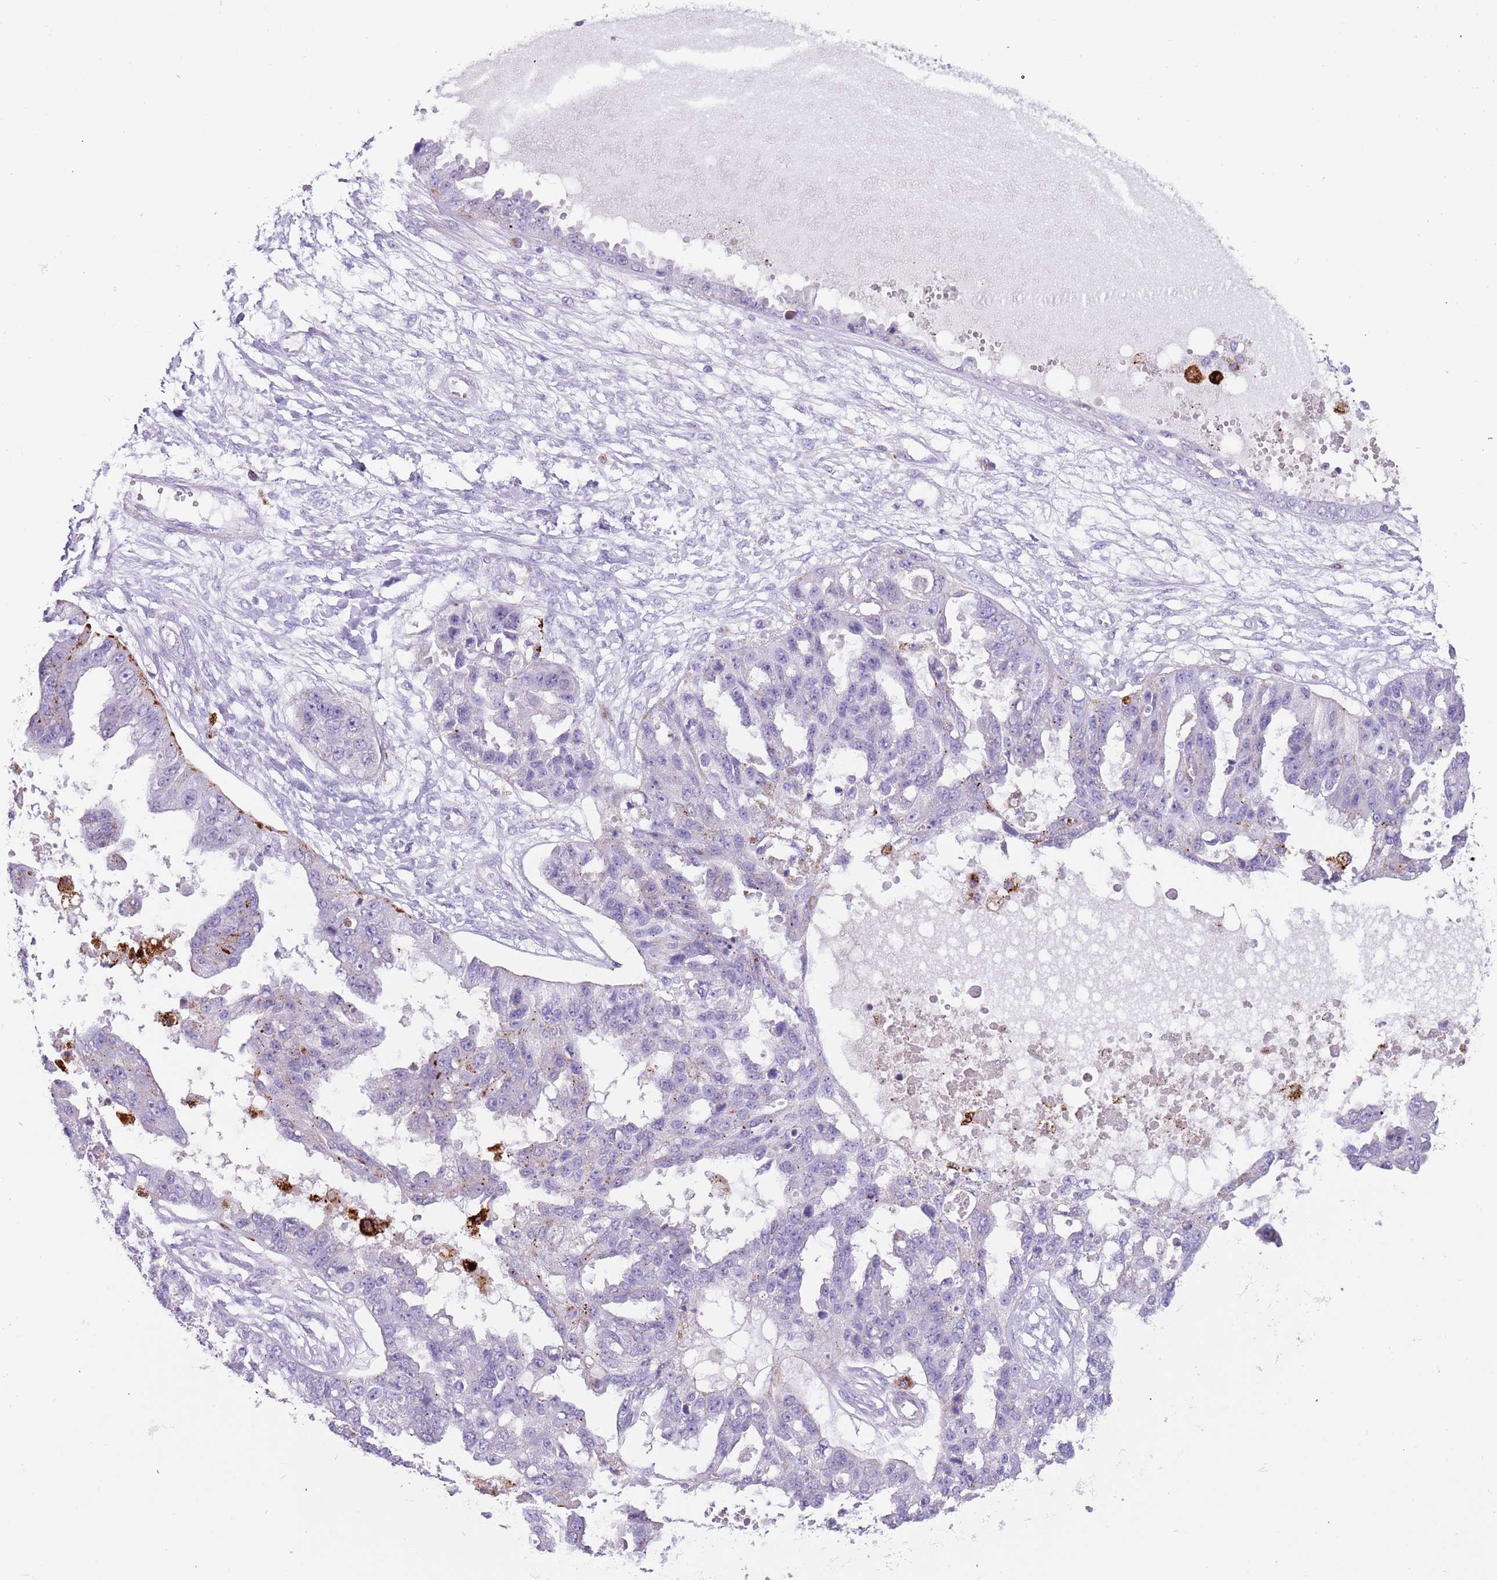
{"staining": {"intensity": "negative", "quantity": "none", "location": "none"}, "tissue": "ovarian cancer", "cell_type": "Tumor cells", "image_type": "cancer", "snomed": [{"axis": "morphology", "description": "Cystadenocarcinoma, serous, NOS"}, {"axis": "topography", "description": "Ovary"}], "caption": "Image shows no significant protein positivity in tumor cells of ovarian serous cystadenocarcinoma.", "gene": "LRRN3", "patient": {"sex": "female", "age": 58}}